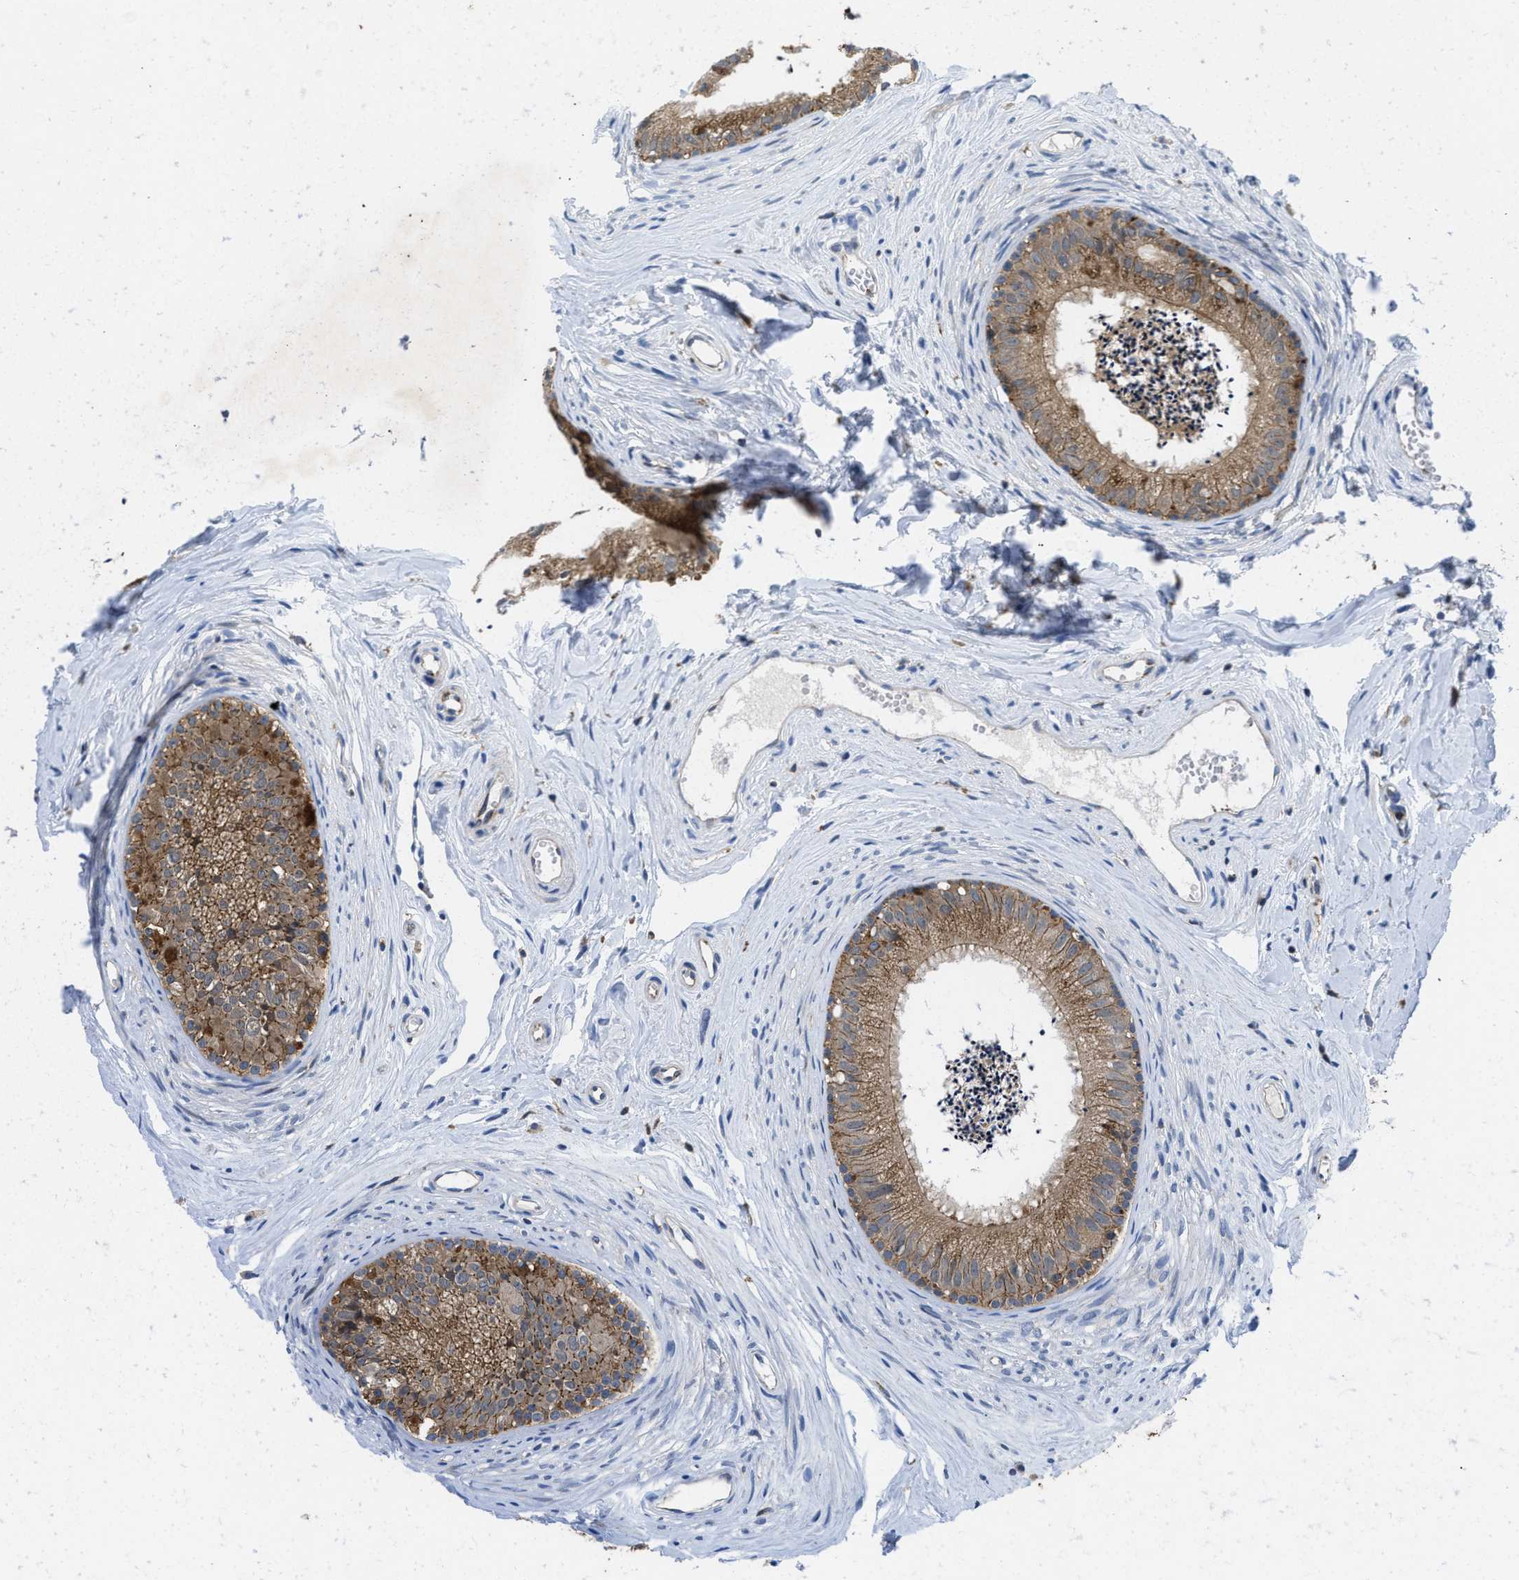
{"staining": {"intensity": "moderate", "quantity": ">75%", "location": "cytoplasmic/membranous"}, "tissue": "epididymis", "cell_type": "Glandular cells", "image_type": "normal", "snomed": [{"axis": "morphology", "description": "Normal tissue, NOS"}, {"axis": "topography", "description": "Epididymis"}], "caption": "A medium amount of moderate cytoplasmic/membranous expression is present in about >75% of glandular cells in normal epididymis. Nuclei are stained in blue.", "gene": "ENPP4", "patient": {"sex": "male", "age": 56}}